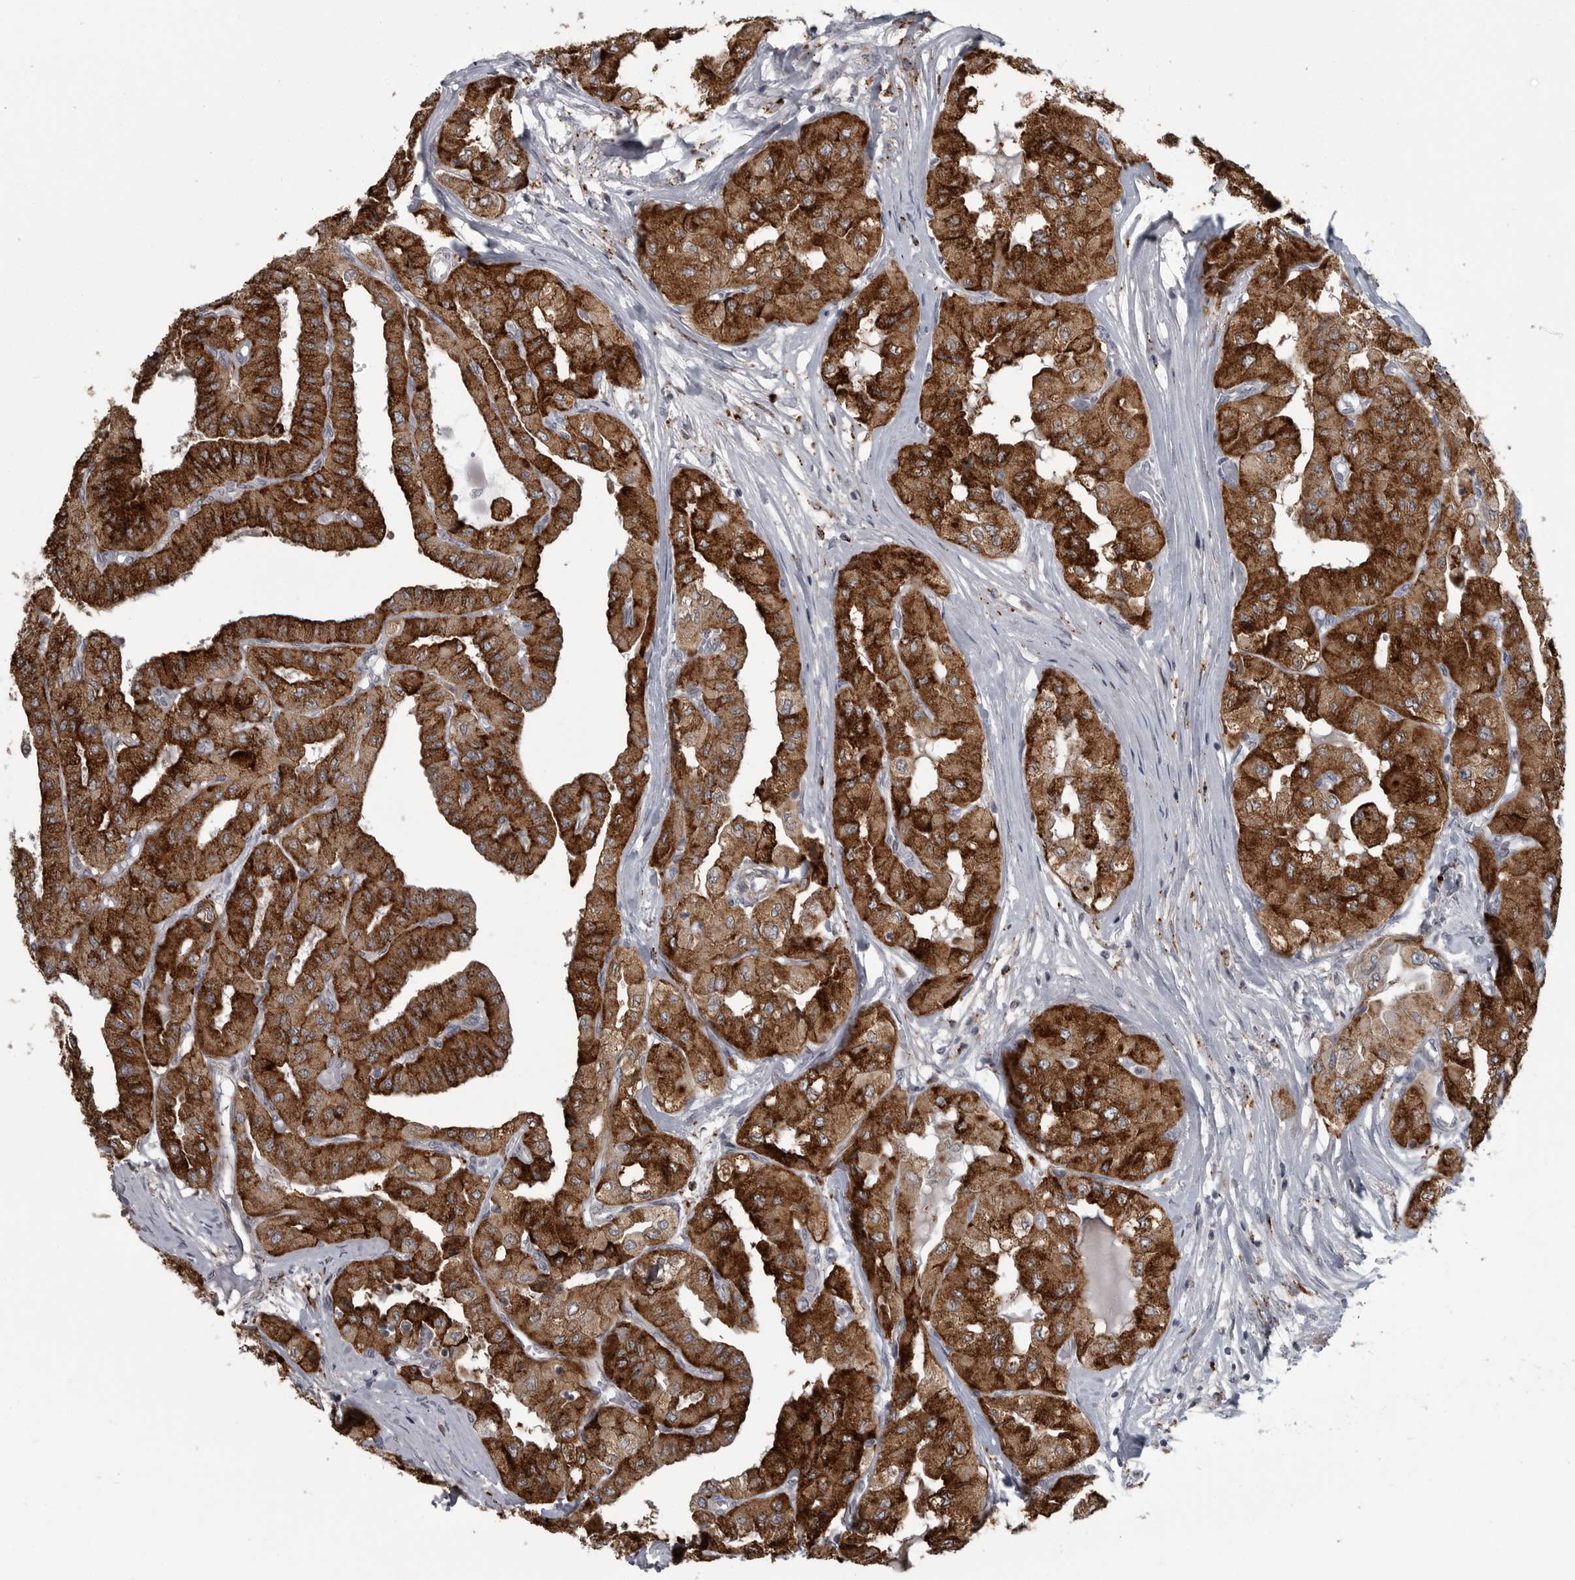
{"staining": {"intensity": "strong", "quantity": ">75%", "location": "cytoplasmic/membranous"}, "tissue": "thyroid cancer", "cell_type": "Tumor cells", "image_type": "cancer", "snomed": [{"axis": "morphology", "description": "Papillary adenocarcinoma, NOS"}, {"axis": "topography", "description": "Thyroid gland"}], "caption": "High-power microscopy captured an IHC micrograph of thyroid cancer, revealing strong cytoplasmic/membranous positivity in approximately >75% of tumor cells.", "gene": "PPP1R9A", "patient": {"sex": "female", "age": 59}}